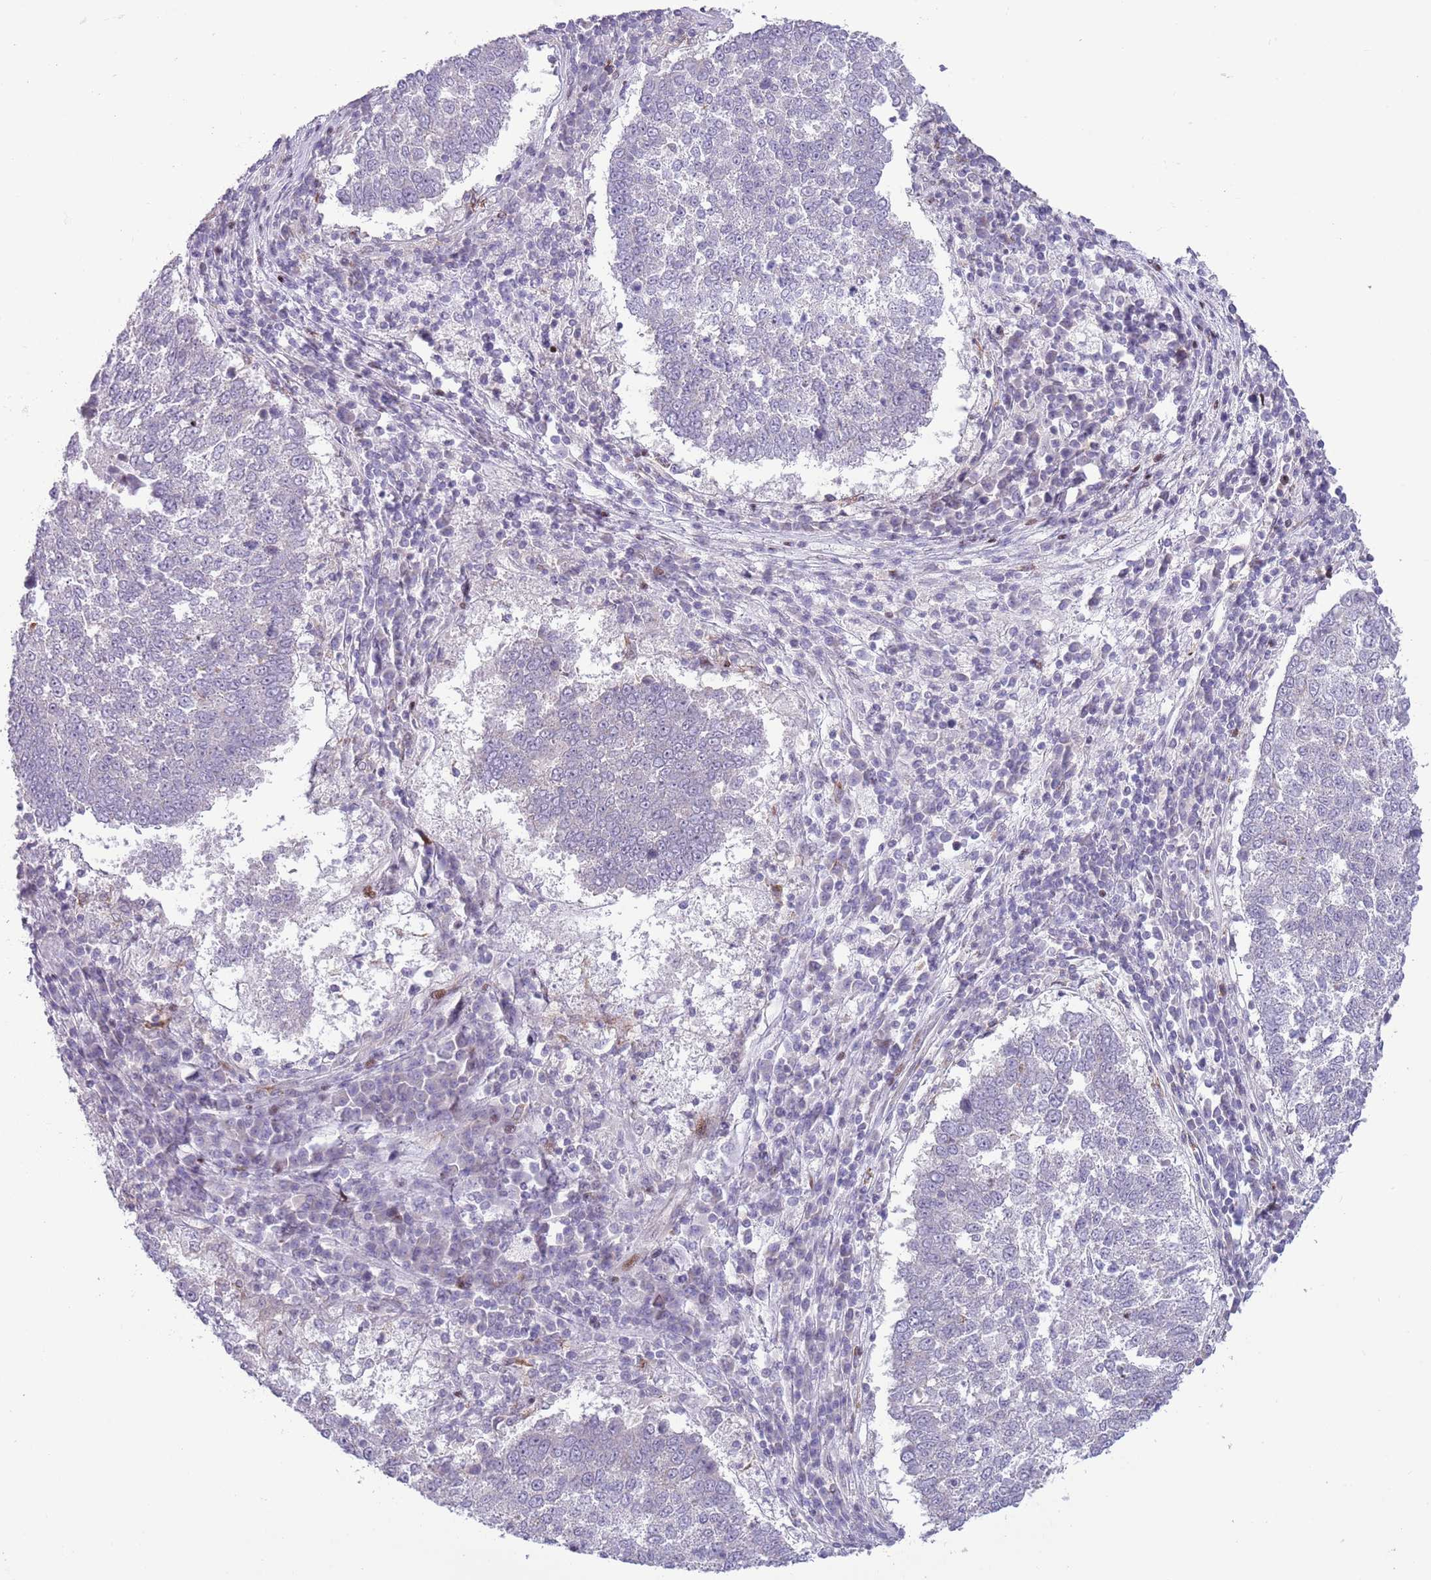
{"staining": {"intensity": "negative", "quantity": "none", "location": "none"}, "tissue": "lung cancer", "cell_type": "Tumor cells", "image_type": "cancer", "snomed": [{"axis": "morphology", "description": "Squamous cell carcinoma, NOS"}, {"axis": "topography", "description": "Lung"}], "caption": "The immunohistochemistry (IHC) image has no significant staining in tumor cells of lung cancer (squamous cell carcinoma) tissue. (DAB IHC visualized using brightfield microscopy, high magnification).", "gene": "ANO8", "patient": {"sex": "male", "age": 73}}